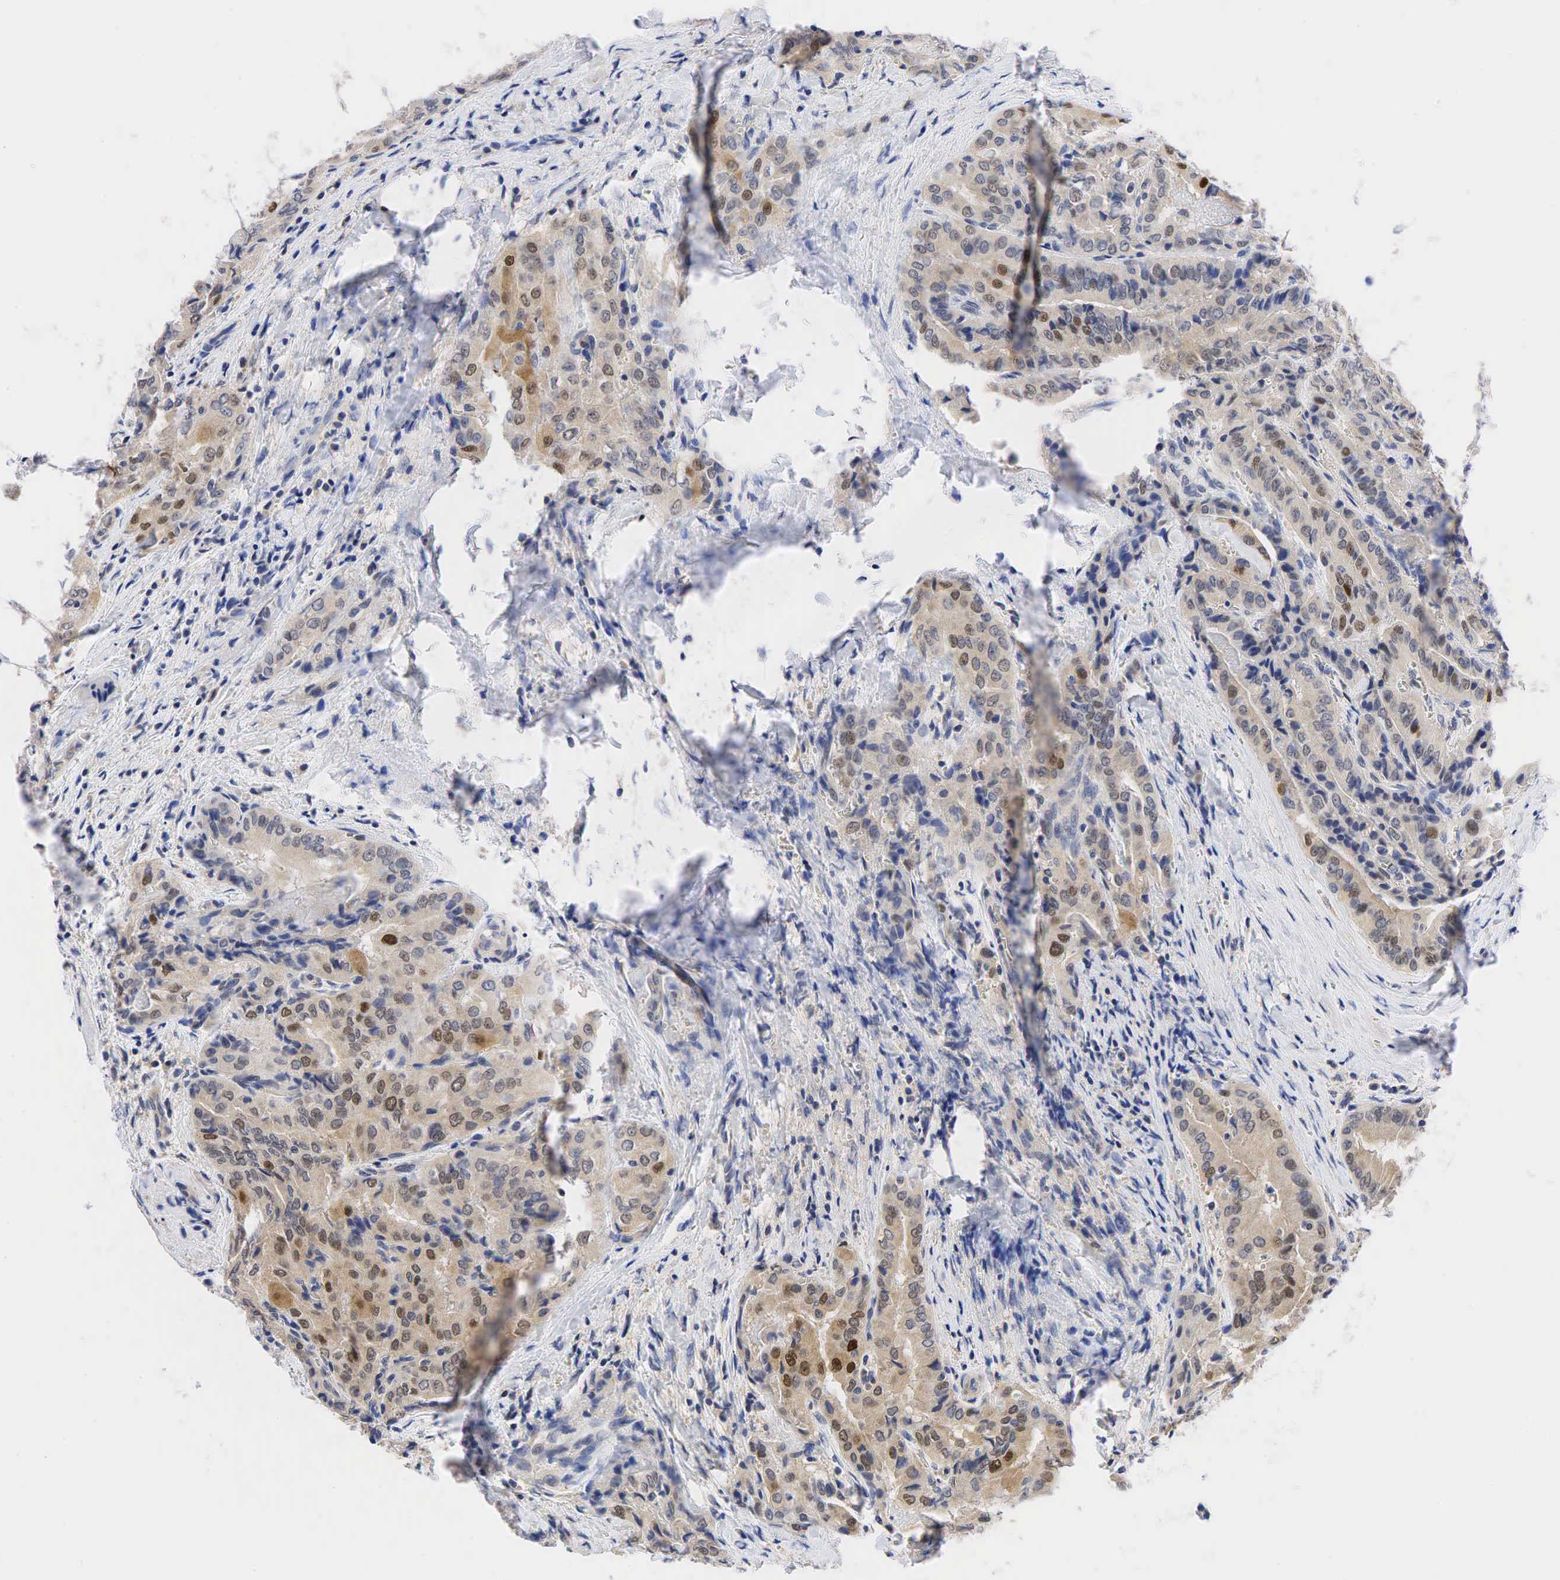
{"staining": {"intensity": "moderate", "quantity": "<25%", "location": "nuclear"}, "tissue": "thyroid cancer", "cell_type": "Tumor cells", "image_type": "cancer", "snomed": [{"axis": "morphology", "description": "Papillary adenocarcinoma, NOS"}, {"axis": "topography", "description": "Thyroid gland"}], "caption": "This is a micrograph of immunohistochemistry (IHC) staining of thyroid cancer, which shows moderate positivity in the nuclear of tumor cells.", "gene": "CCND1", "patient": {"sex": "female", "age": 71}}